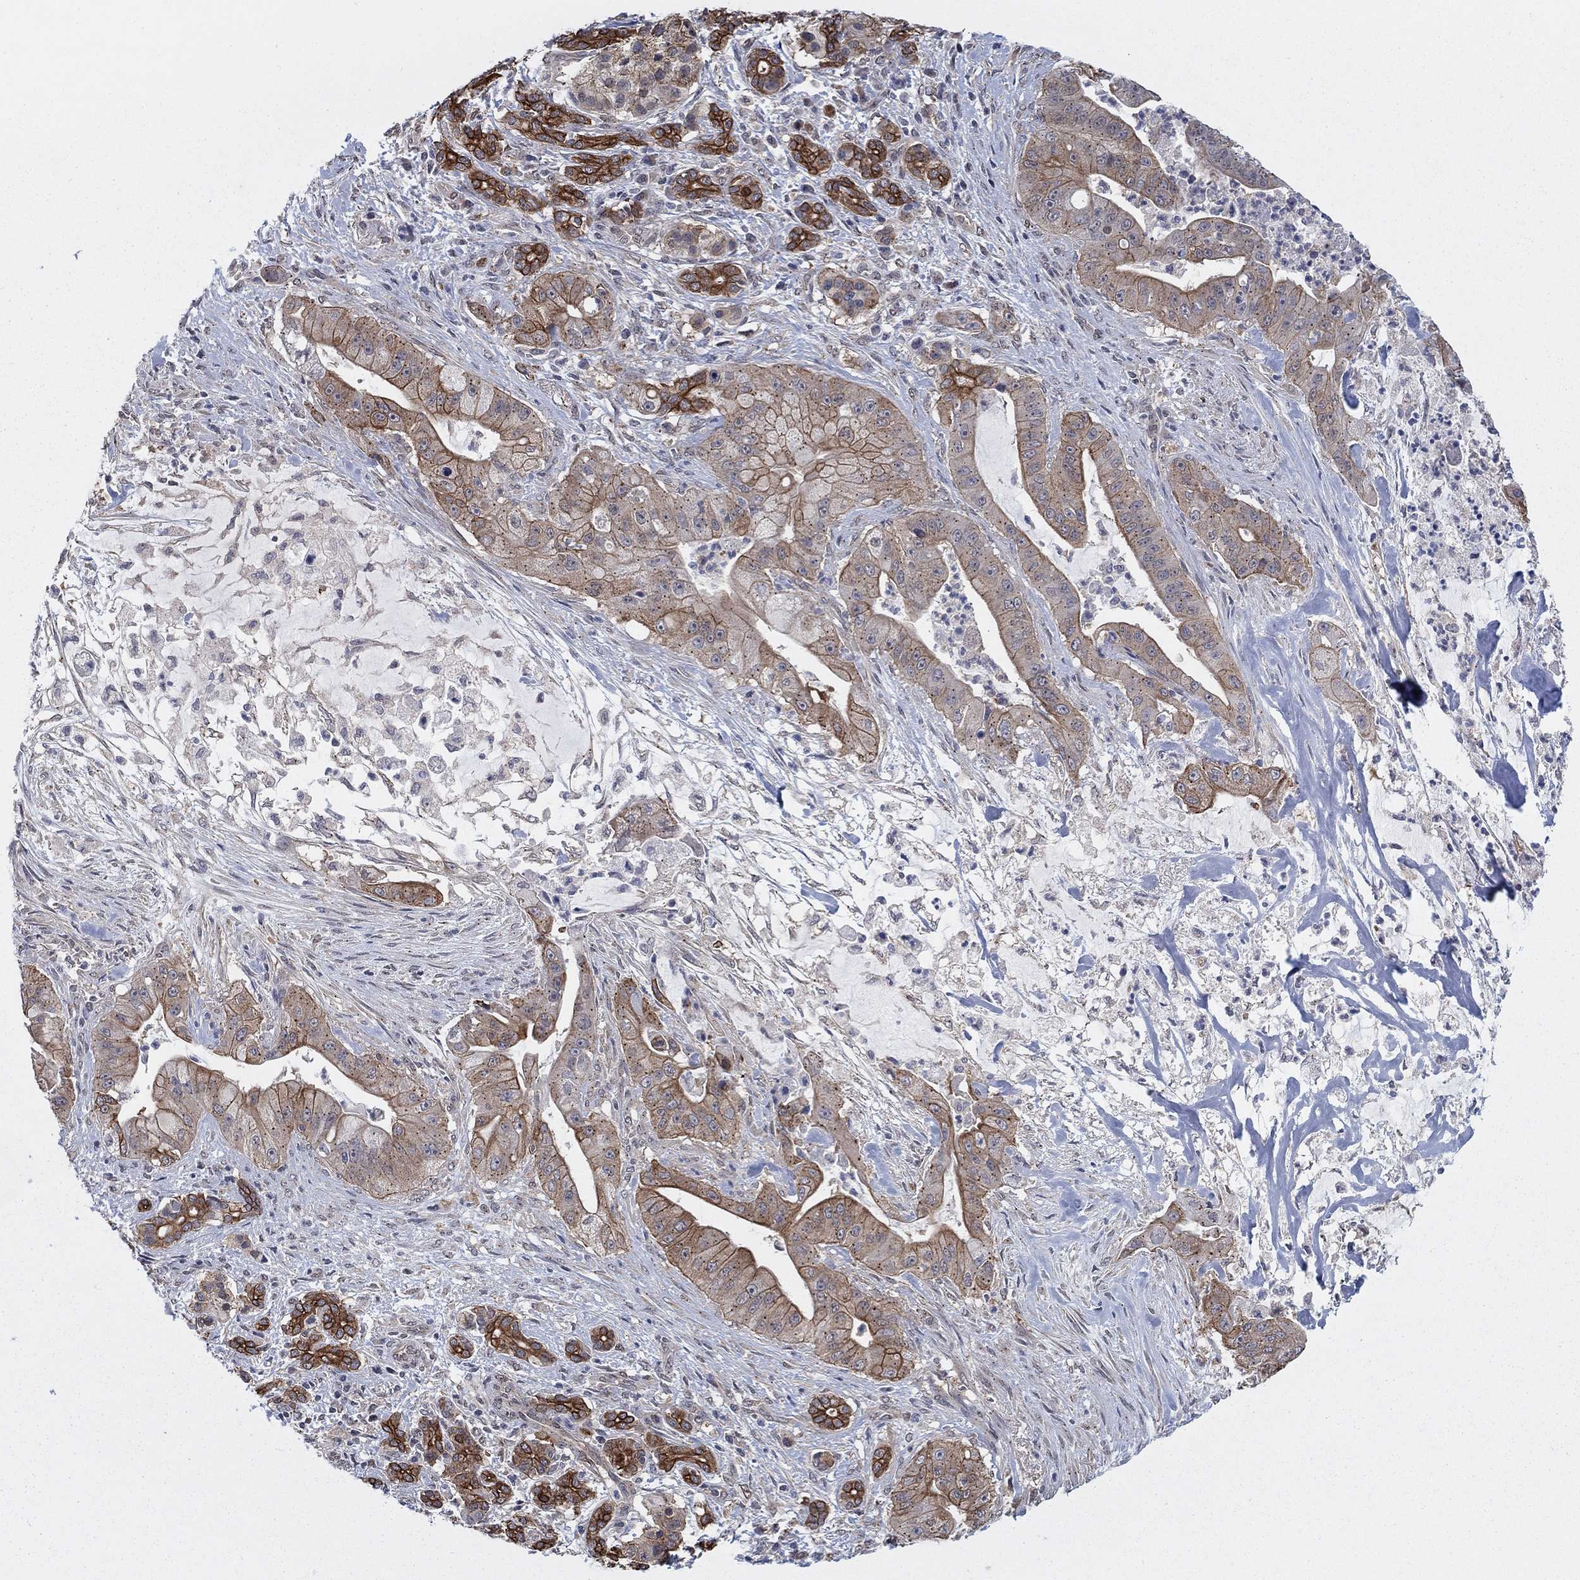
{"staining": {"intensity": "strong", "quantity": "25%-75%", "location": "cytoplasmic/membranous"}, "tissue": "pancreatic cancer", "cell_type": "Tumor cells", "image_type": "cancer", "snomed": [{"axis": "morphology", "description": "Normal tissue, NOS"}, {"axis": "morphology", "description": "Inflammation, NOS"}, {"axis": "morphology", "description": "Adenocarcinoma, NOS"}, {"axis": "topography", "description": "Pancreas"}], "caption": "This micrograph shows pancreatic cancer (adenocarcinoma) stained with immunohistochemistry (IHC) to label a protein in brown. The cytoplasmic/membranous of tumor cells show strong positivity for the protein. Nuclei are counter-stained blue.", "gene": "SH3RF1", "patient": {"sex": "male", "age": 57}}